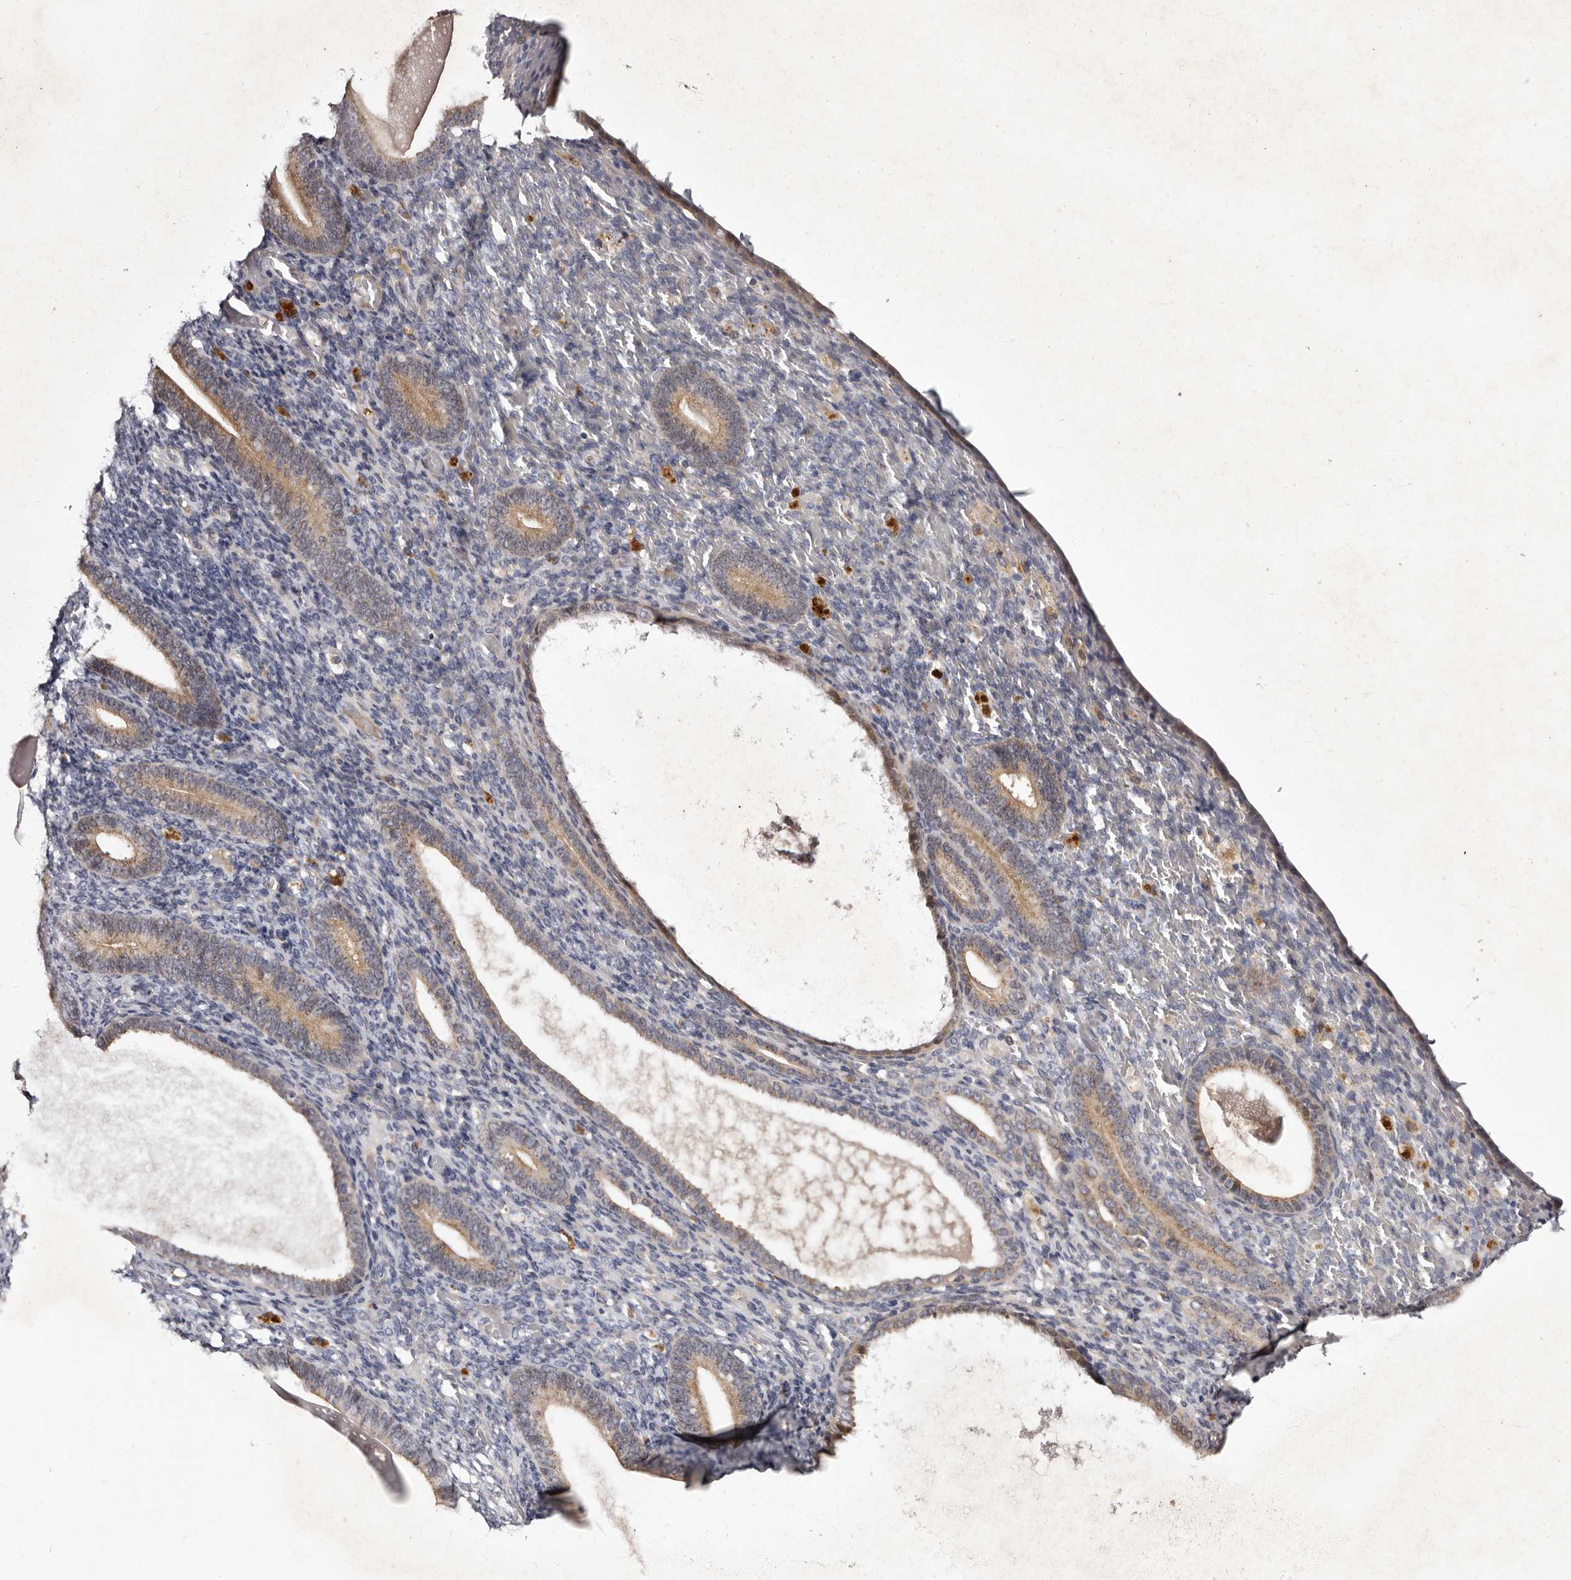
{"staining": {"intensity": "negative", "quantity": "none", "location": "none"}, "tissue": "endometrium", "cell_type": "Cells in endometrial stroma", "image_type": "normal", "snomed": [{"axis": "morphology", "description": "Normal tissue, NOS"}, {"axis": "topography", "description": "Endometrium"}], "caption": "Cells in endometrial stroma are negative for brown protein staining in normal endometrium. (Stains: DAB (3,3'-diaminobenzidine) immunohistochemistry (IHC) with hematoxylin counter stain, Microscopy: brightfield microscopy at high magnification).", "gene": "DNPH1", "patient": {"sex": "female", "age": 51}}